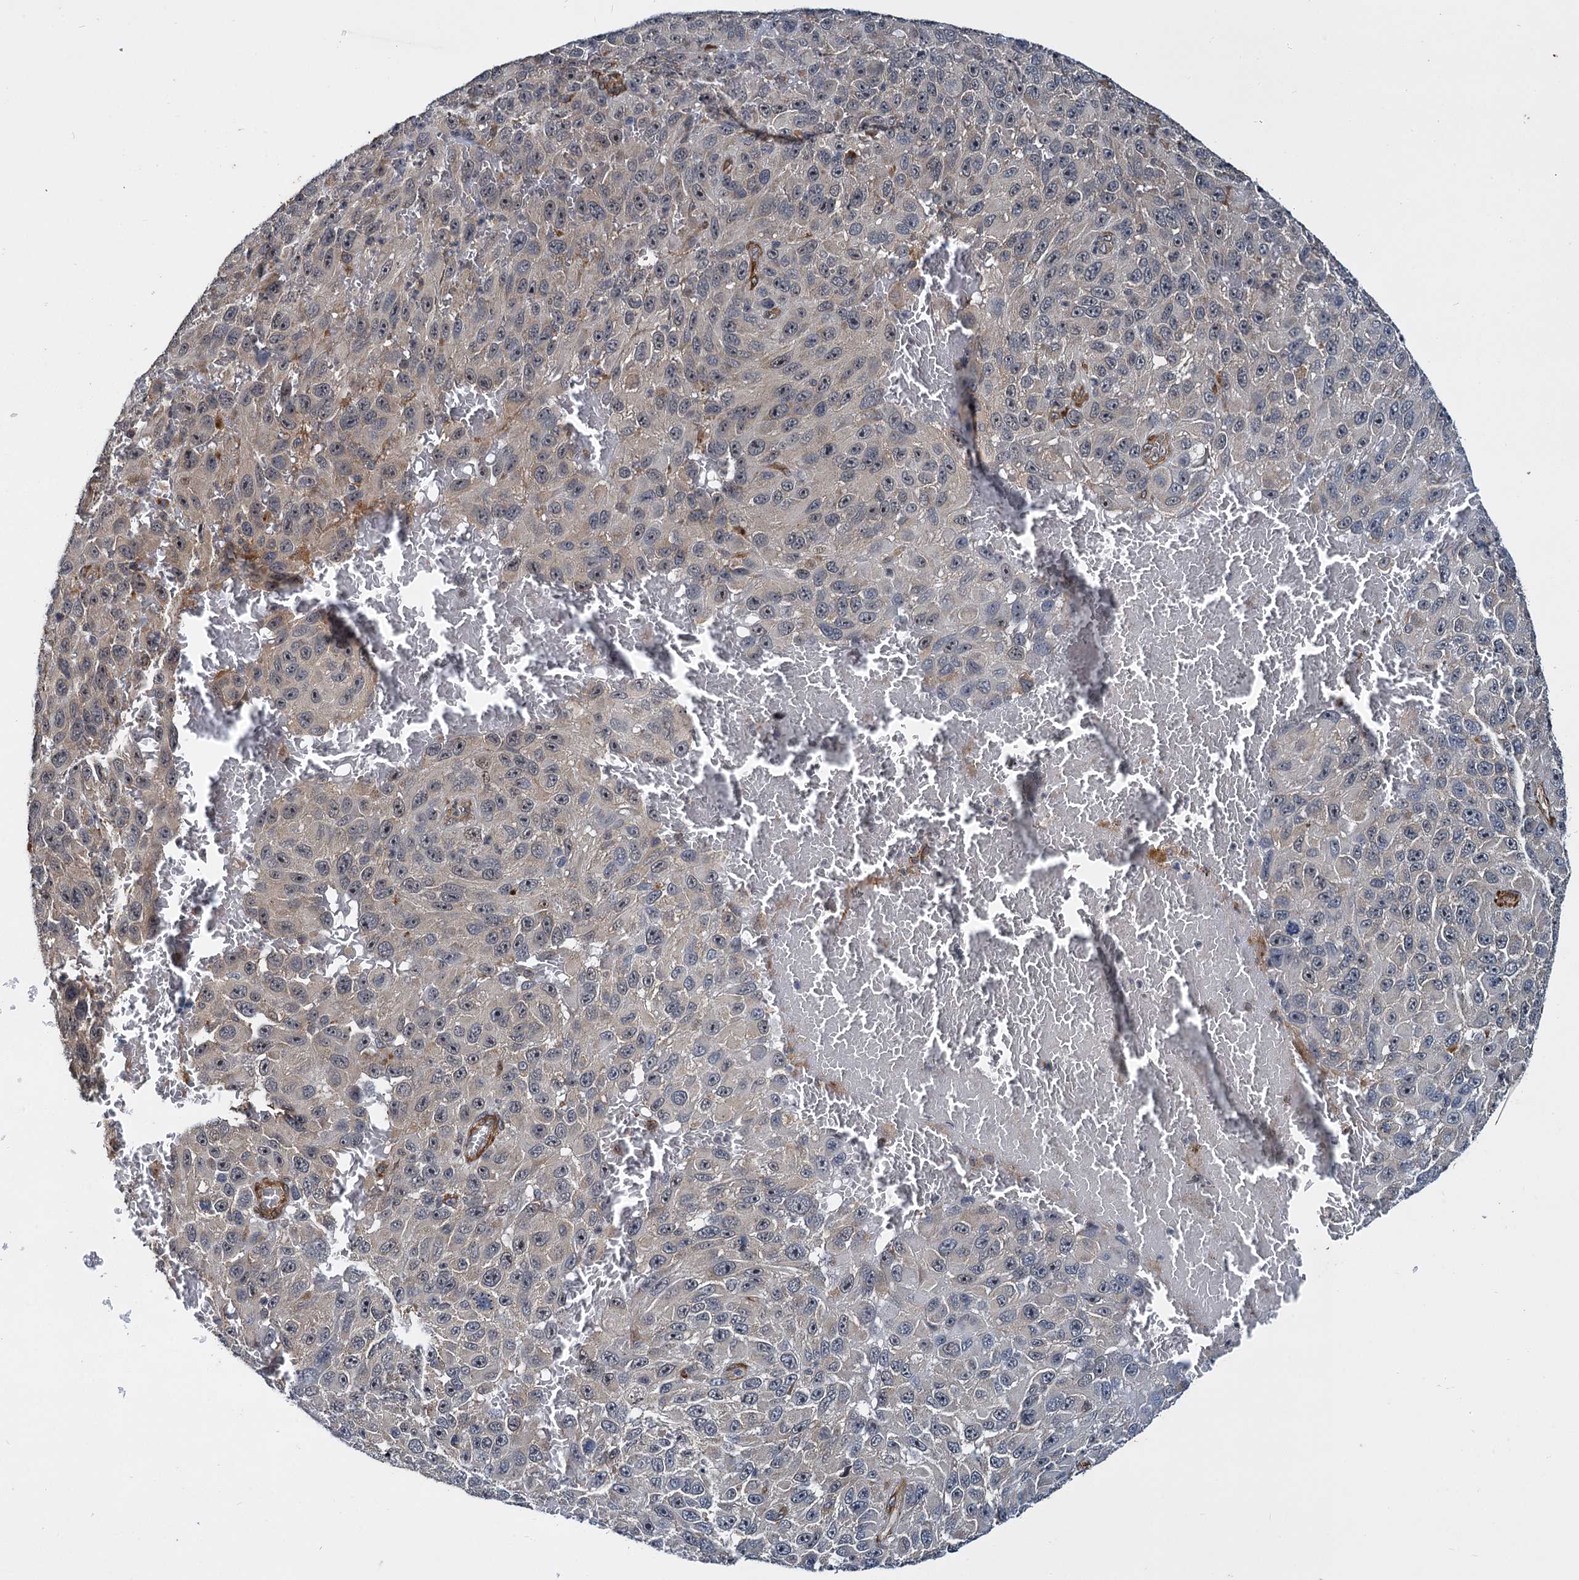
{"staining": {"intensity": "negative", "quantity": "none", "location": "none"}, "tissue": "melanoma", "cell_type": "Tumor cells", "image_type": "cancer", "snomed": [{"axis": "morphology", "description": "Normal tissue, NOS"}, {"axis": "morphology", "description": "Malignant melanoma, NOS"}, {"axis": "topography", "description": "Skin"}], "caption": "Immunohistochemical staining of human malignant melanoma reveals no significant positivity in tumor cells.", "gene": "ARHGAP42", "patient": {"sex": "female", "age": 96}}